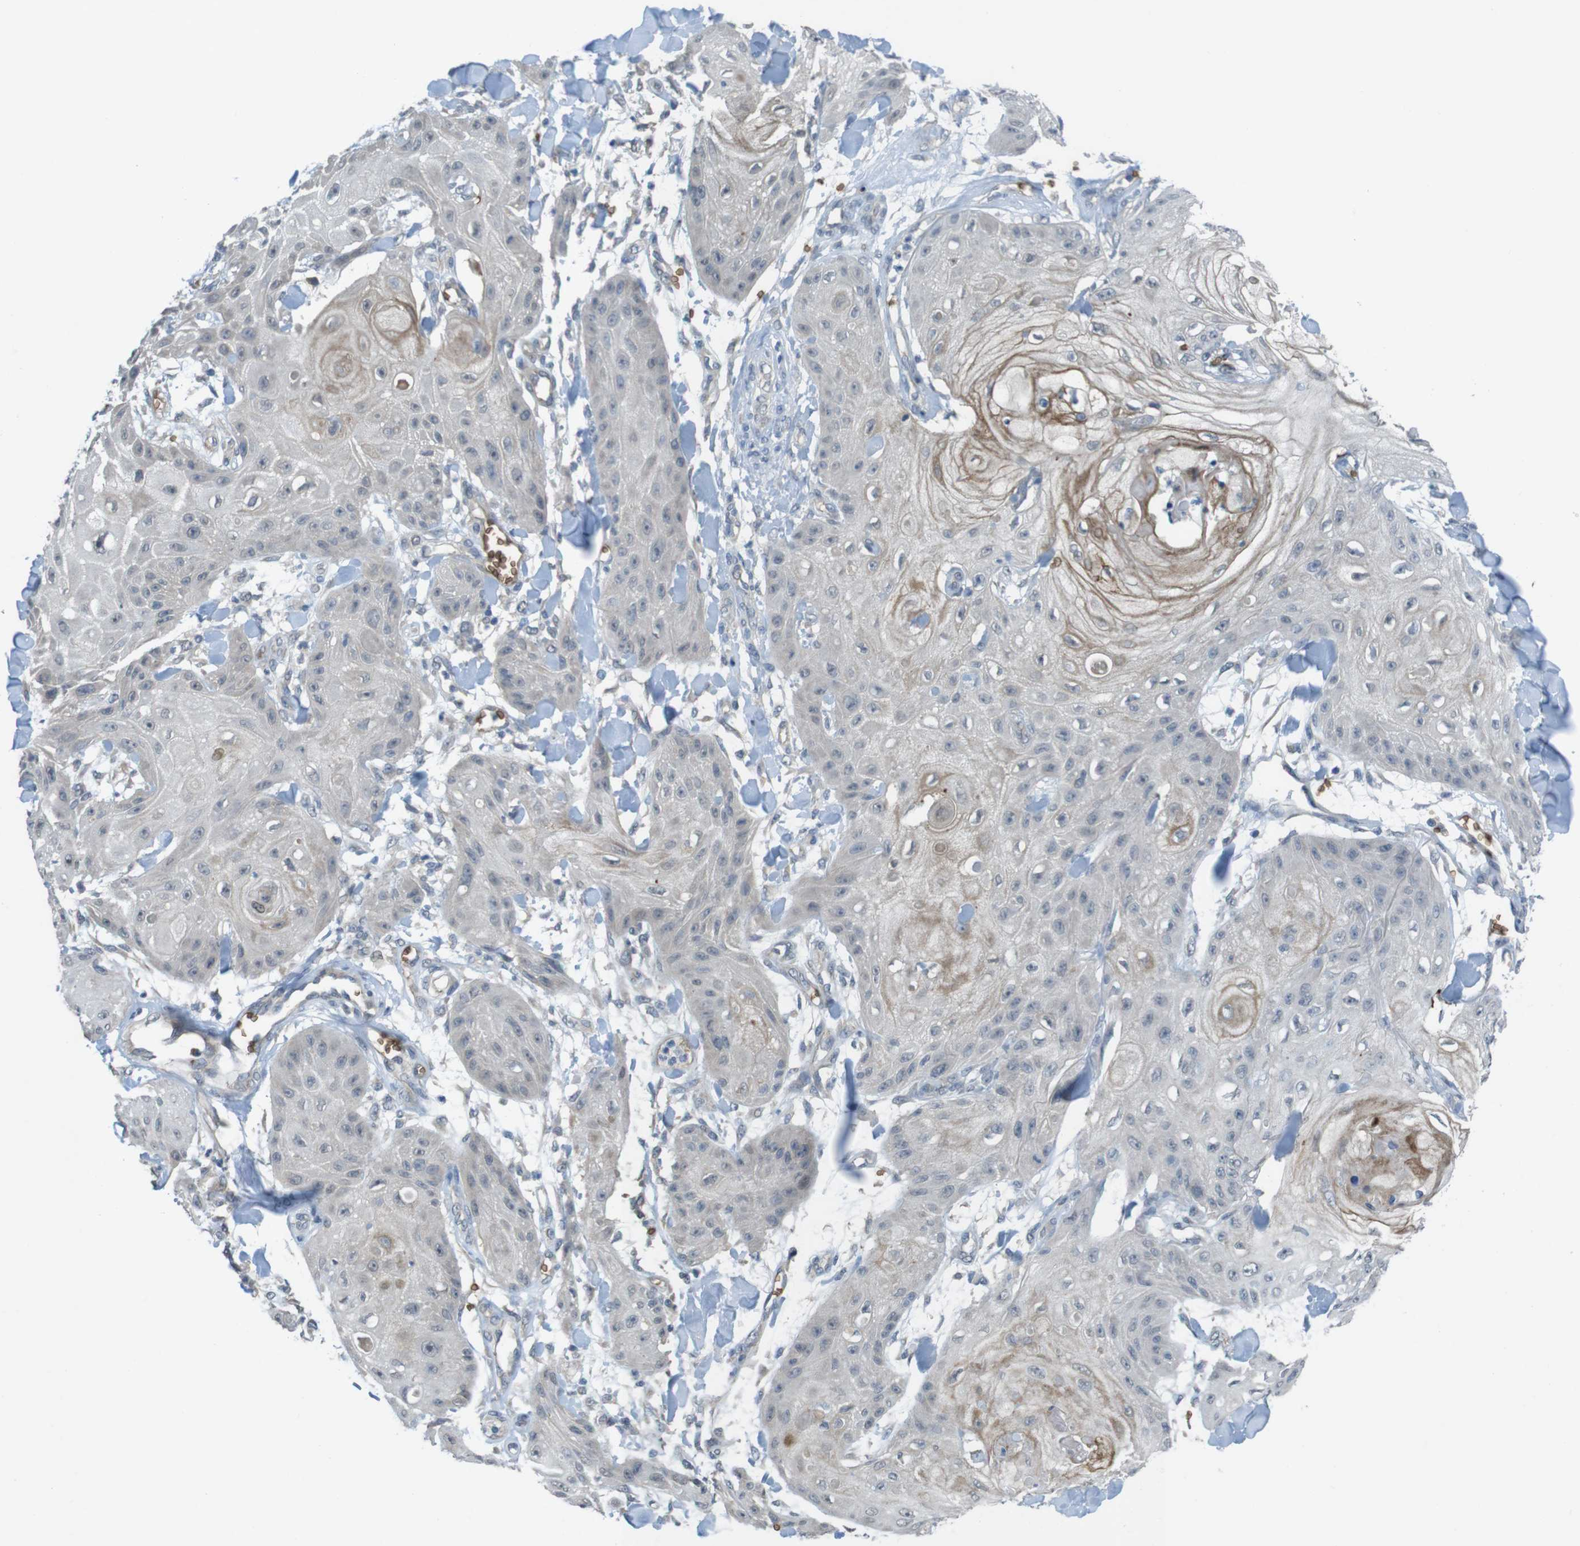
{"staining": {"intensity": "negative", "quantity": "none", "location": "none"}, "tissue": "skin cancer", "cell_type": "Tumor cells", "image_type": "cancer", "snomed": [{"axis": "morphology", "description": "Squamous cell carcinoma, NOS"}, {"axis": "topography", "description": "Skin"}], "caption": "High magnification brightfield microscopy of squamous cell carcinoma (skin) stained with DAB (brown) and counterstained with hematoxylin (blue): tumor cells show no significant expression. (Stains: DAB immunohistochemistry with hematoxylin counter stain, Microscopy: brightfield microscopy at high magnification).", "gene": "GYPA", "patient": {"sex": "male", "age": 74}}